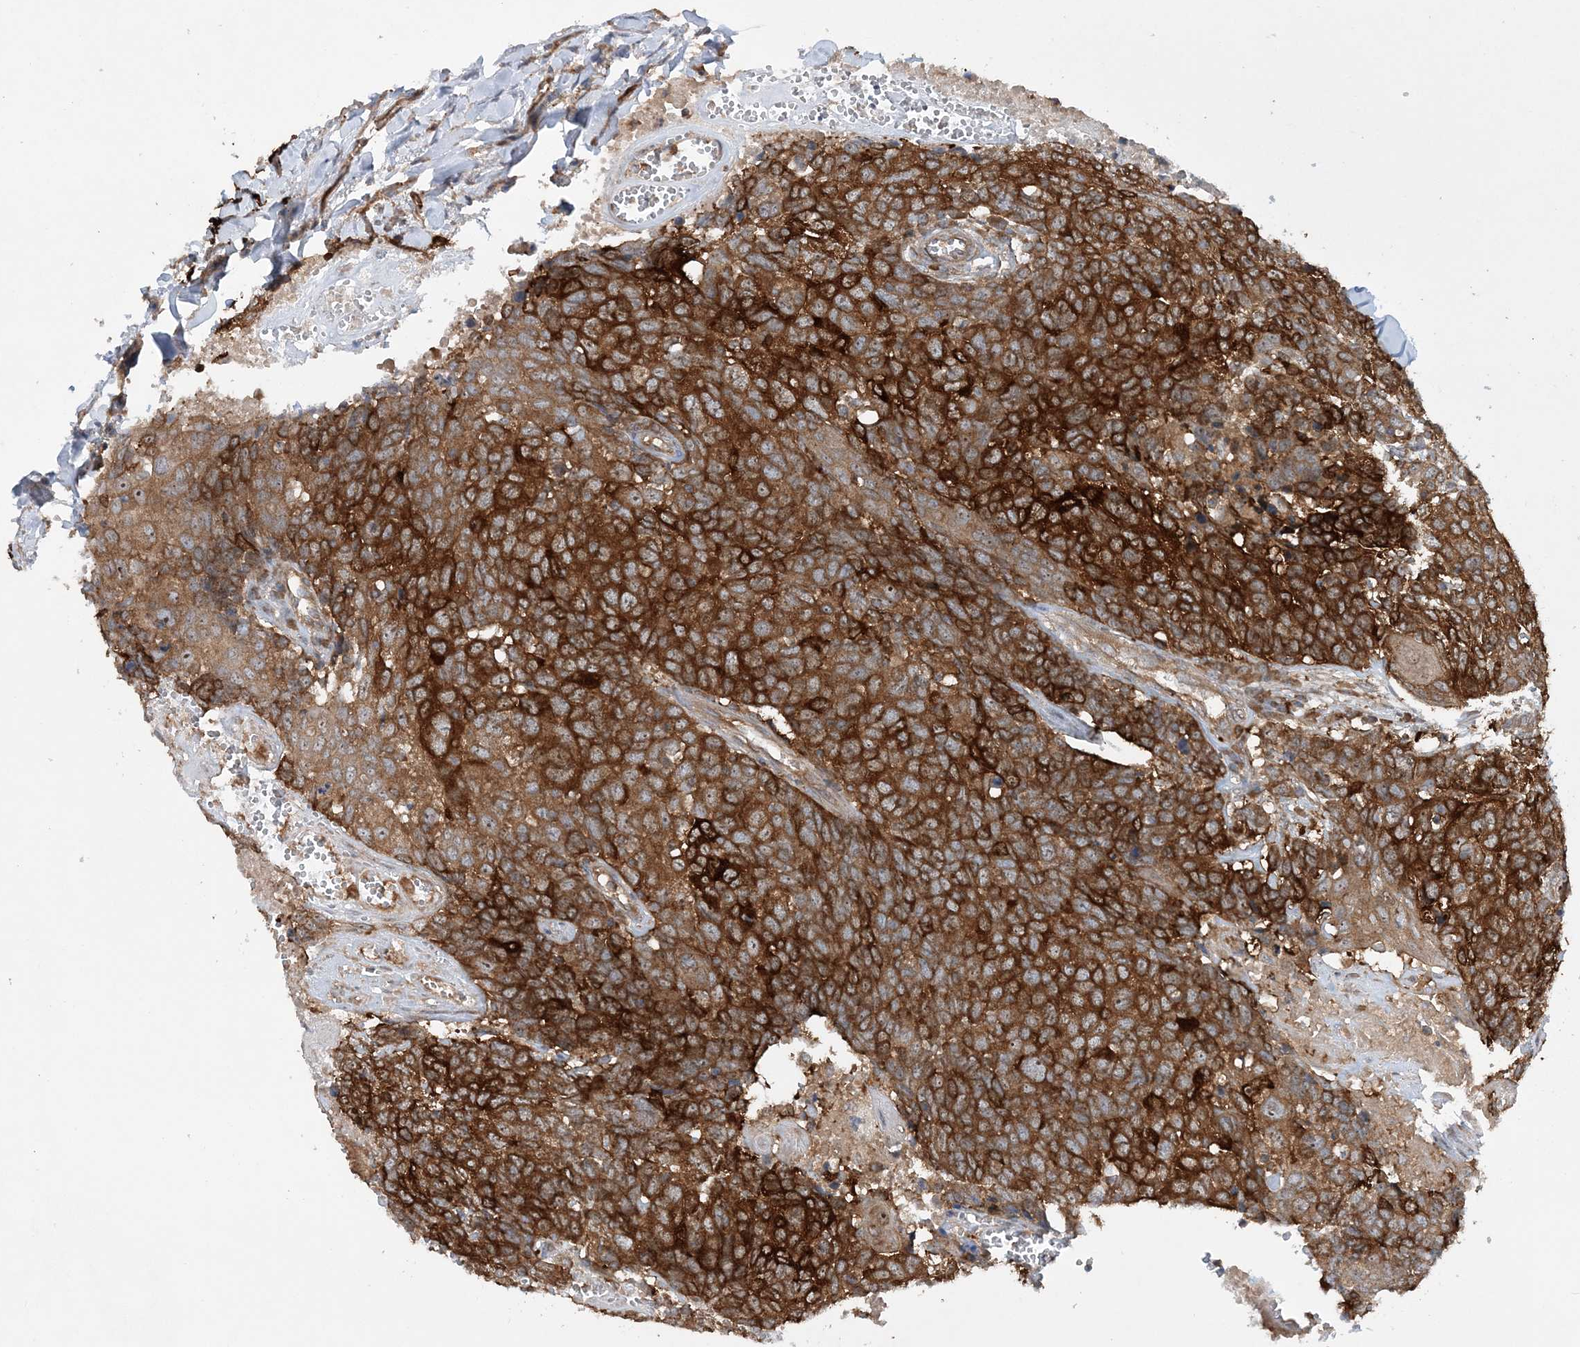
{"staining": {"intensity": "strong", "quantity": ">75%", "location": "cytoplasmic/membranous"}, "tissue": "head and neck cancer", "cell_type": "Tumor cells", "image_type": "cancer", "snomed": [{"axis": "morphology", "description": "Squamous cell carcinoma, NOS"}, {"axis": "topography", "description": "Head-Neck"}], "caption": "A brown stain labels strong cytoplasmic/membranous expression of a protein in head and neck cancer tumor cells.", "gene": "ACAP2", "patient": {"sex": "male", "age": 66}}